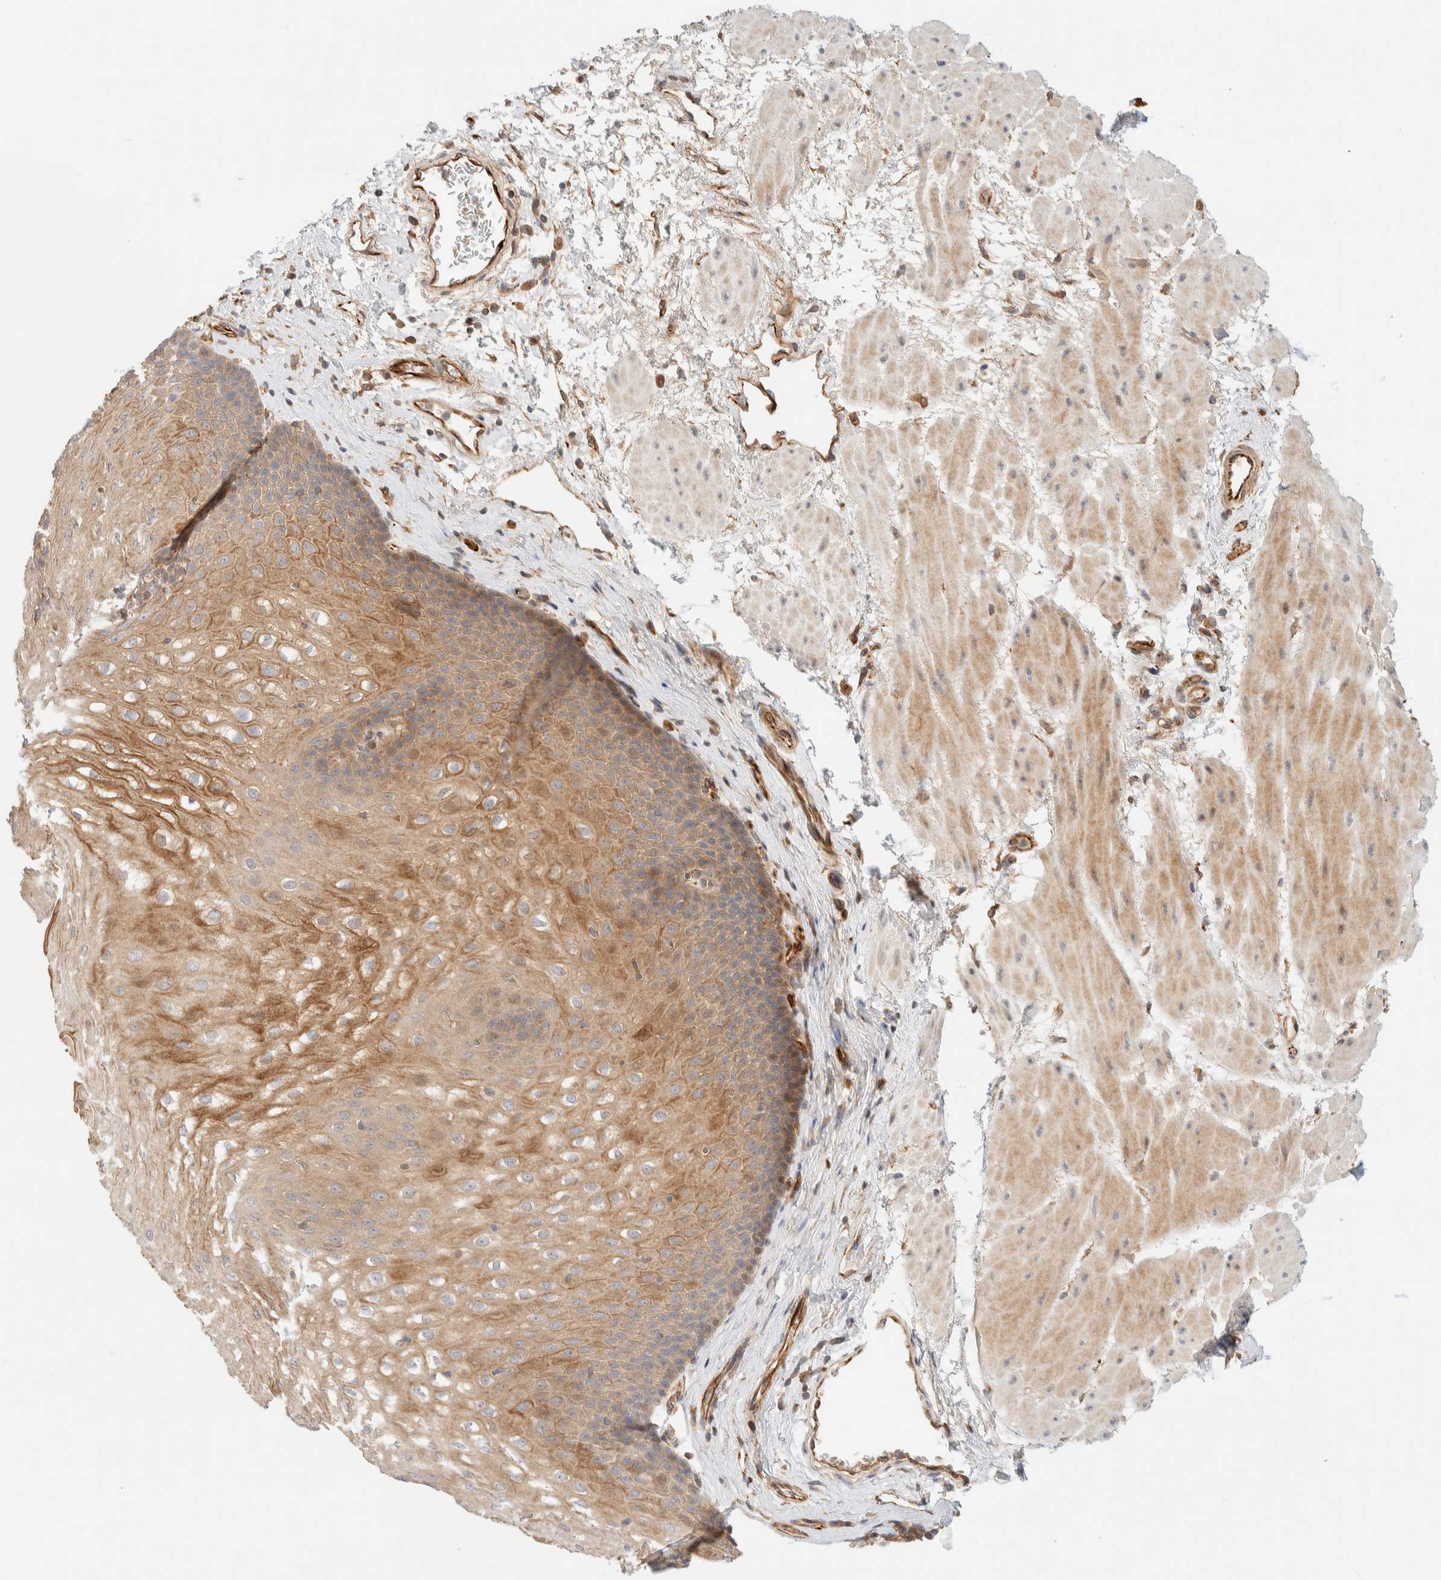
{"staining": {"intensity": "moderate", "quantity": ">75%", "location": "cytoplasmic/membranous"}, "tissue": "esophagus", "cell_type": "Squamous epithelial cells", "image_type": "normal", "snomed": [{"axis": "morphology", "description": "Normal tissue, NOS"}, {"axis": "topography", "description": "Esophagus"}], "caption": "Approximately >75% of squamous epithelial cells in normal esophagus exhibit moderate cytoplasmic/membranous protein positivity as visualized by brown immunohistochemical staining.", "gene": "FAT1", "patient": {"sex": "male", "age": 48}}